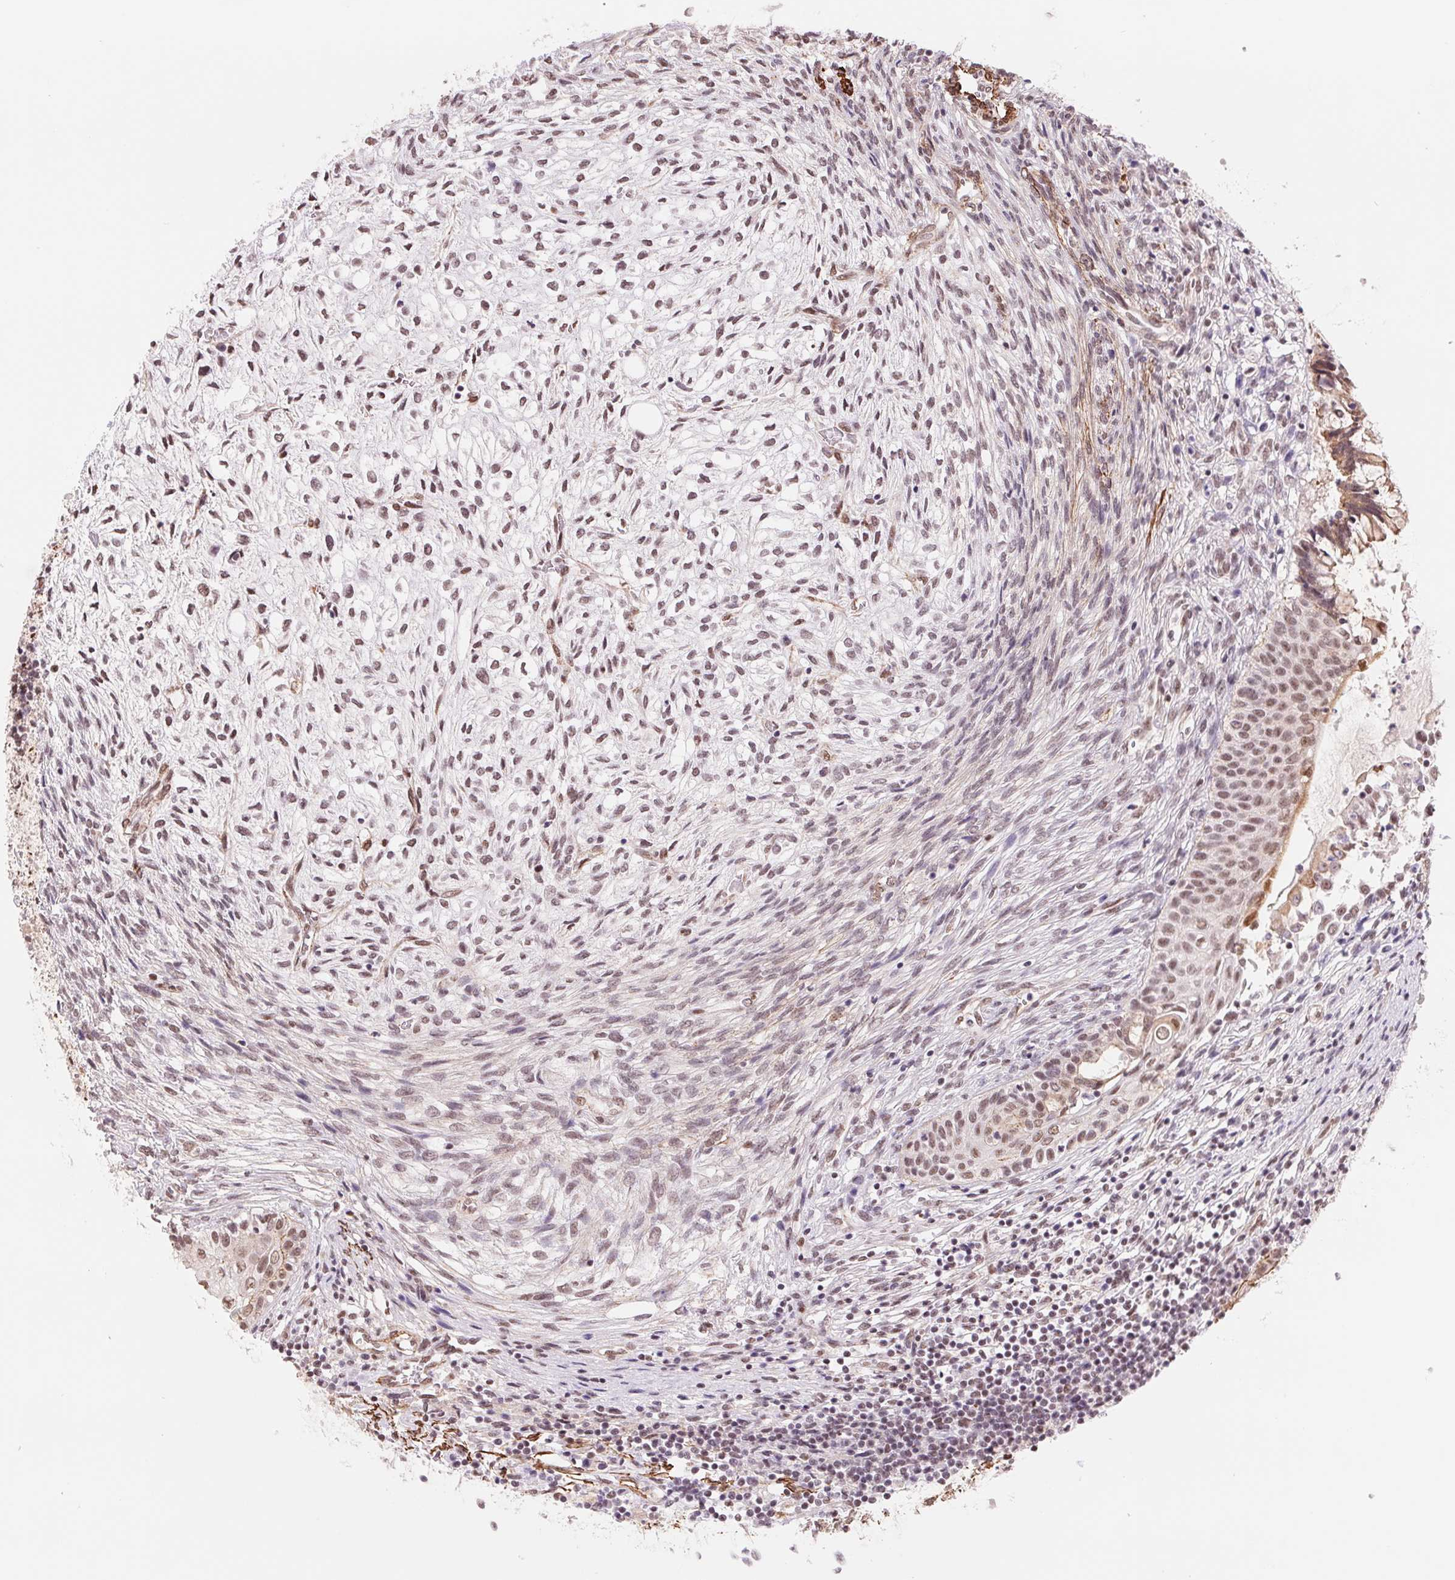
{"staining": {"intensity": "moderate", "quantity": ">75%", "location": "nuclear"}, "tissue": "testis cancer", "cell_type": "Tumor cells", "image_type": "cancer", "snomed": [{"axis": "morphology", "description": "Carcinoma, Embryonal, NOS"}, {"axis": "topography", "description": "Testis"}], "caption": "A histopathology image of testis cancer (embryonal carcinoma) stained for a protein shows moderate nuclear brown staining in tumor cells.", "gene": "BCAT1", "patient": {"sex": "male", "age": 37}}